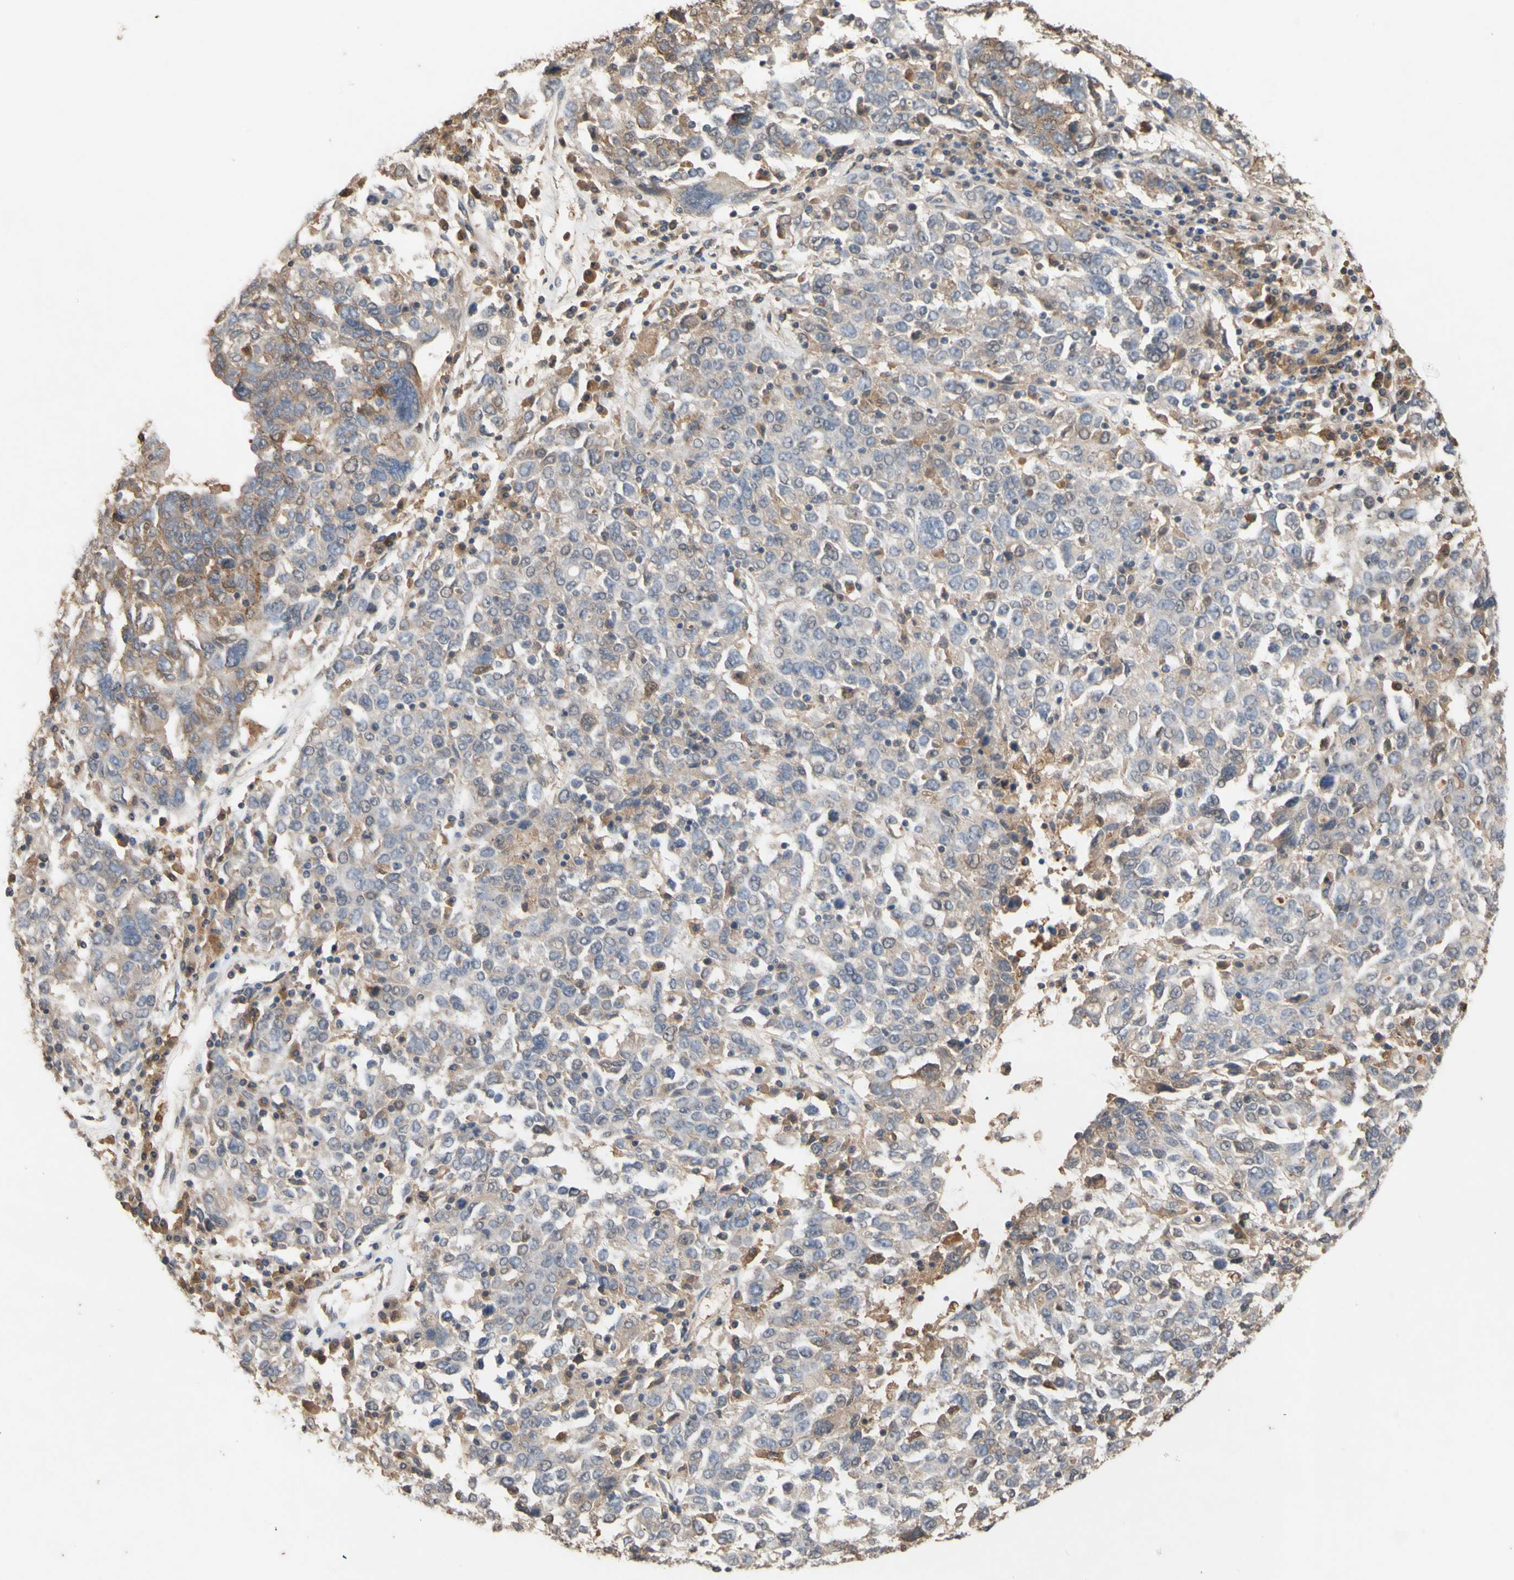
{"staining": {"intensity": "moderate", "quantity": "<25%", "location": "cytoplasmic/membranous"}, "tissue": "ovarian cancer", "cell_type": "Tumor cells", "image_type": "cancer", "snomed": [{"axis": "morphology", "description": "Carcinoma, endometroid"}, {"axis": "topography", "description": "Ovary"}], "caption": "This histopathology image displays IHC staining of ovarian endometroid carcinoma, with low moderate cytoplasmic/membranous expression in approximately <25% of tumor cells.", "gene": "NECTIN3", "patient": {"sex": "female", "age": 62}}